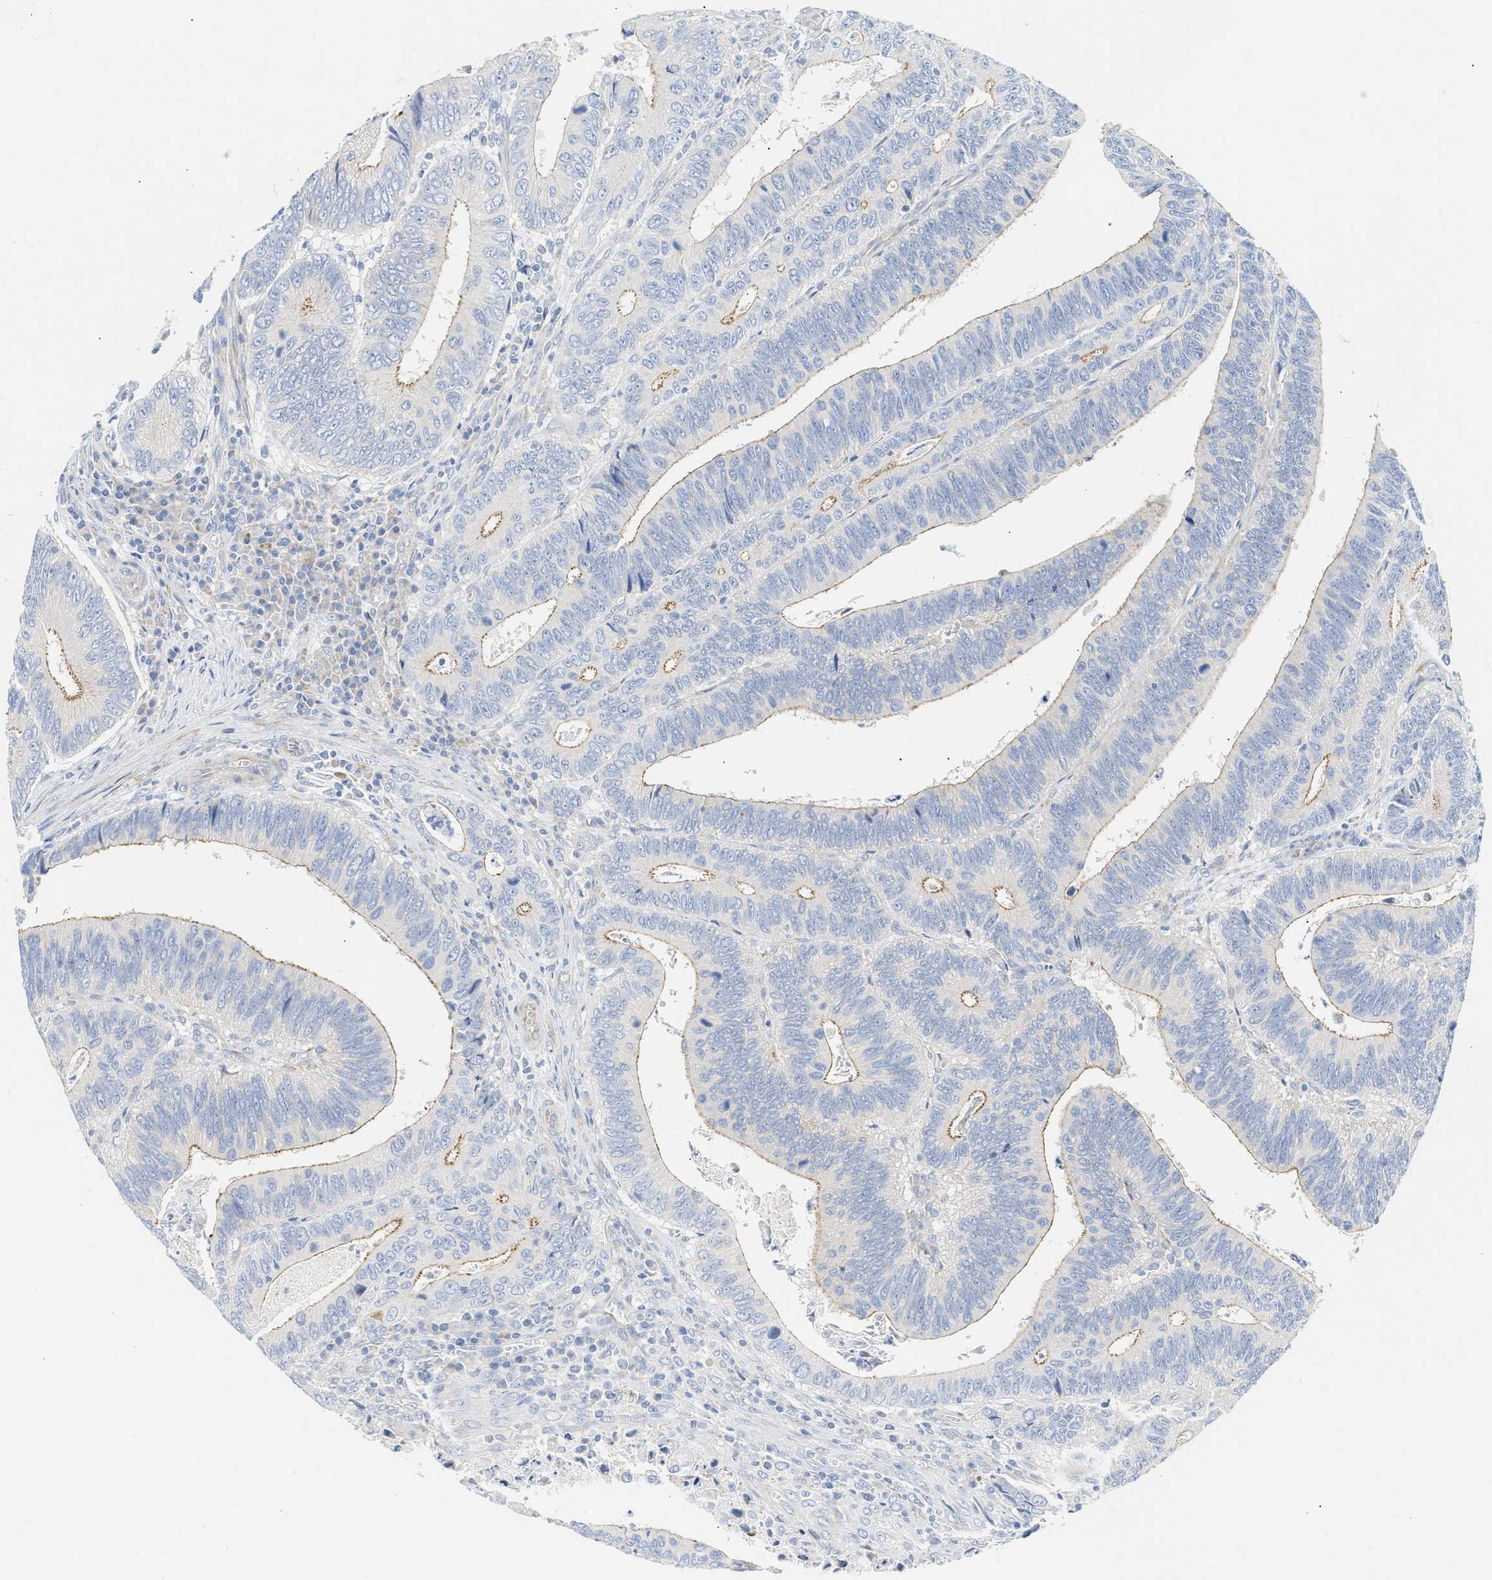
{"staining": {"intensity": "moderate", "quantity": "<25%", "location": "cytoplasmic/membranous"}, "tissue": "colorectal cancer", "cell_type": "Tumor cells", "image_type": "cancer", "snomed": [{"axis": "morphology", "description": "Inflammation, NOS"}, {"axis": "morphology", "description": "Adenocarcinoma, NOS"}, {"axis": "topography", "description": "Colon"}], "caption": "Immunohistochemical staining of human colorectal cancer displays low levels of moderate cytoplasmic/membranous expression in about <25% of tumor cells. (DAB IHC, brown staining for protein, blue staining for nuclei).", "gene": "FHL1", "patient": {"sex": "male", "age": 72}}